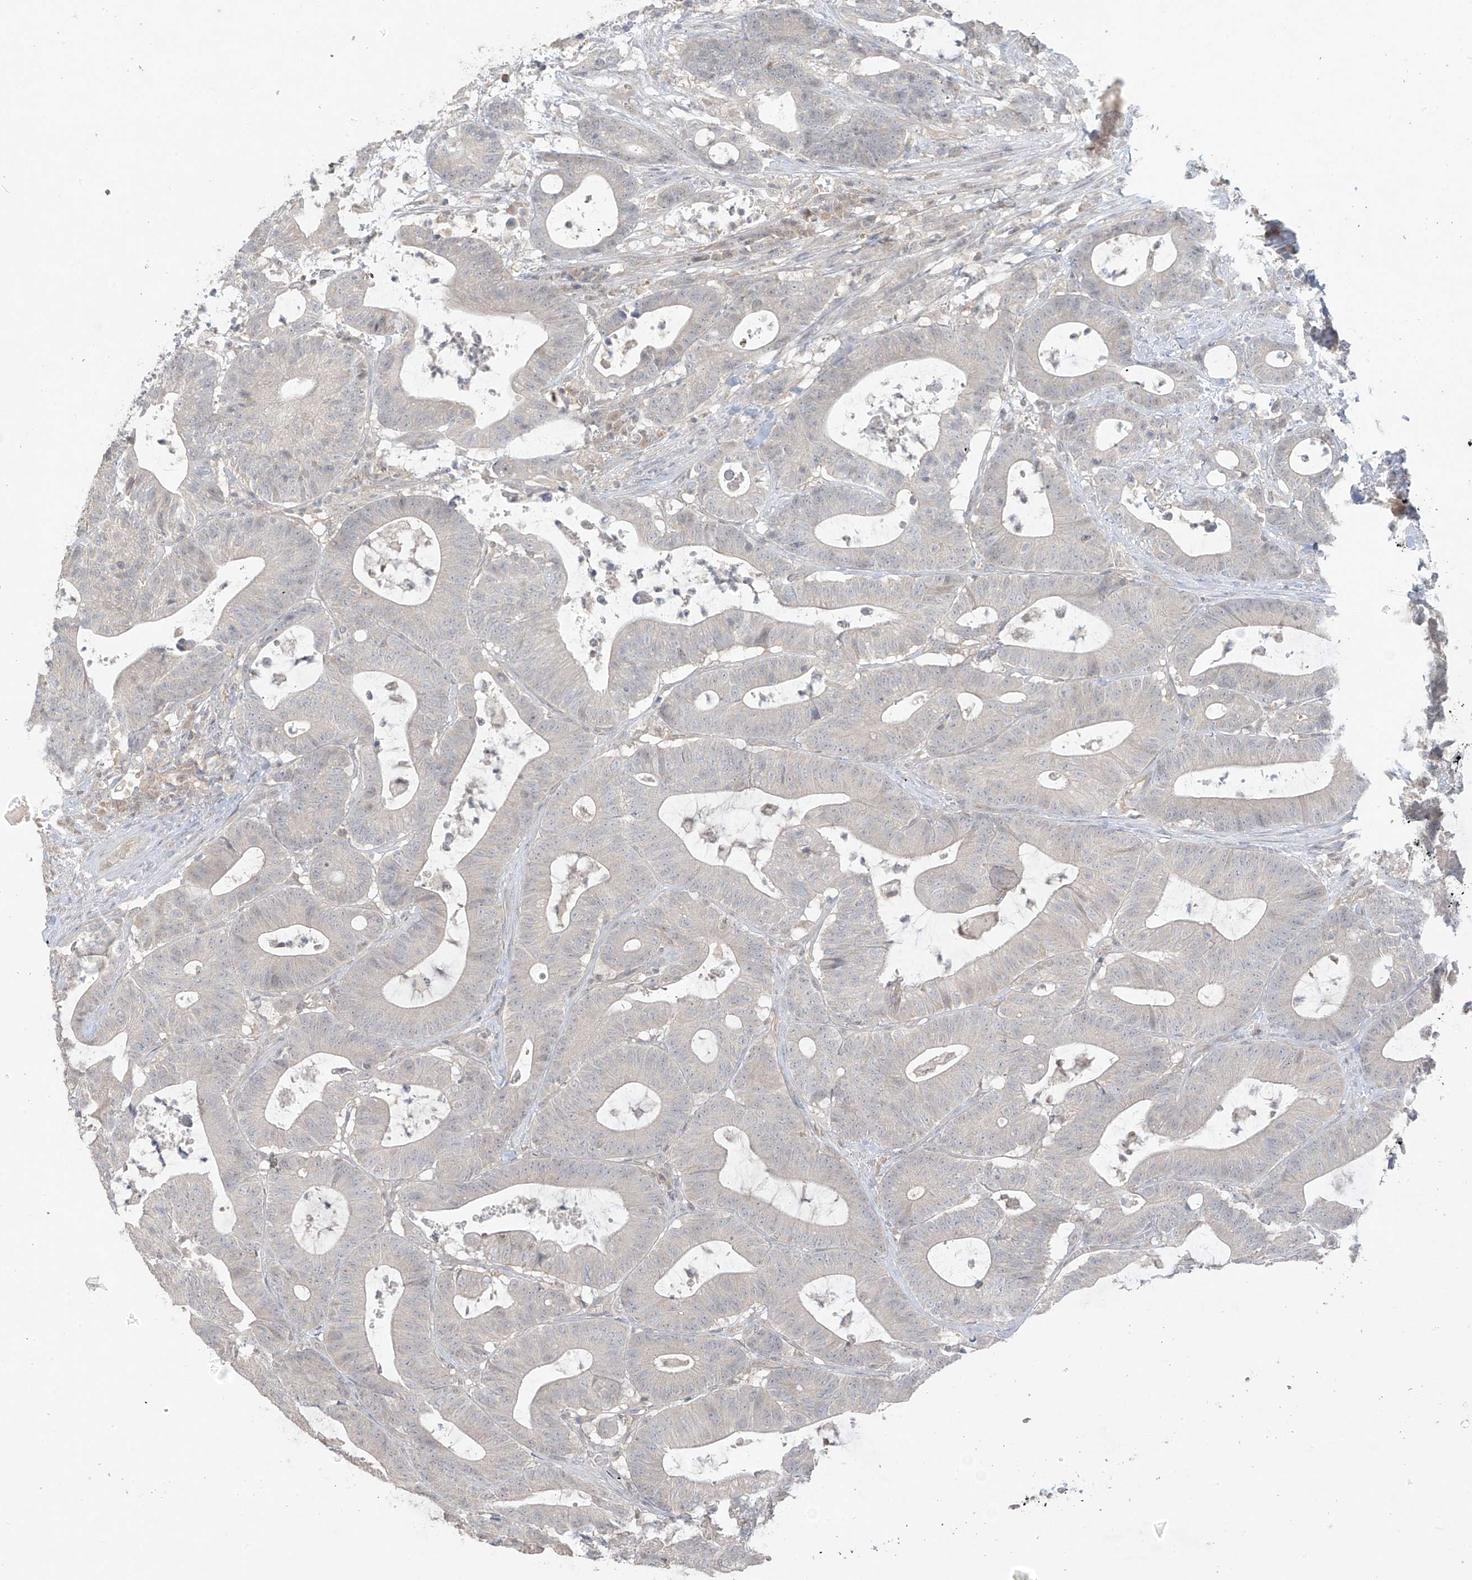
{"staining": {"intensity": "negative", "quantity": "none", "location": "none"}, "tissue": "colorectal cancer", "cell_type": "Tumor cells", "image_type": "cancer", "snomed": [{"axis": "morphology", "description": "Adenocarcinoma, NOS"}, {"axis": "topography", "description": "Colon"}], "caption": "Immunohistochemistry (IHC) image of neoplastic tissue: colorectal cancer (adenocarcinoma) stained with DAB (3,3'-diaminobenzidine) reveals no significant protein staining in tumor cells.", "gene": "ANGEL2", "patient": {"sex": "female", "age": 84}}